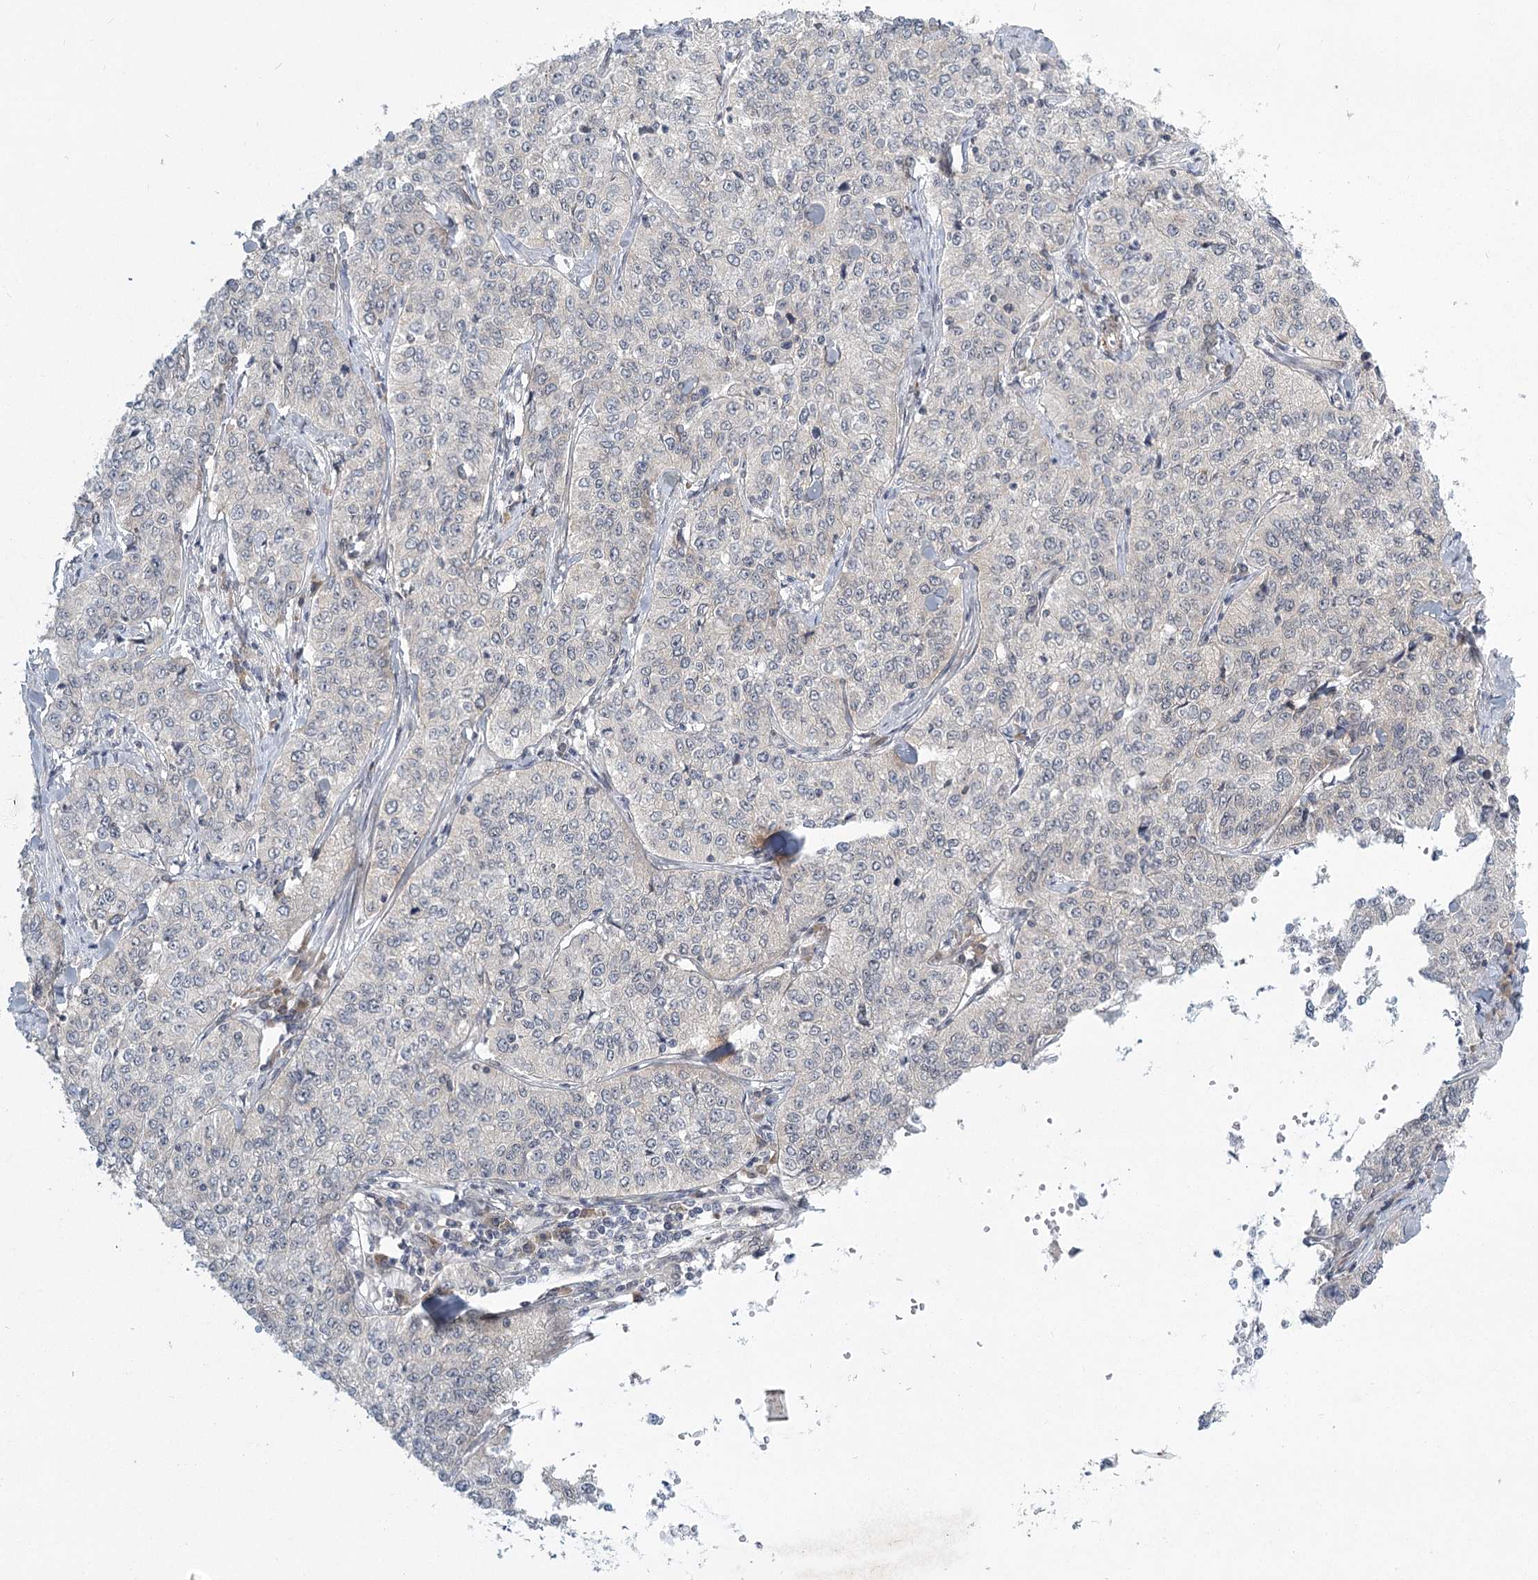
{"staining": {"intensity": "negative", "quantity": "none", "location": "none"}, "tissue": "cervical cancer", "cell_type": "Tumor cells", "image_type": "cancer", "snomed": [{"axis": "morphology", "description": "Squamous cell carcinoma, NOS"}, {"axis": "topography", "description": "Cervix"}], "caption": "This image is of squamous cell carcinoma (cervical) stained with immunohistochemistry (IHC) to label a protein in brown with the nuclei are counter-stained blue. There is no expression in tumor cells. Nuclei are stained in blue.", "gene": "MEPE", "patient": {"sex": "female", "age": 35}}